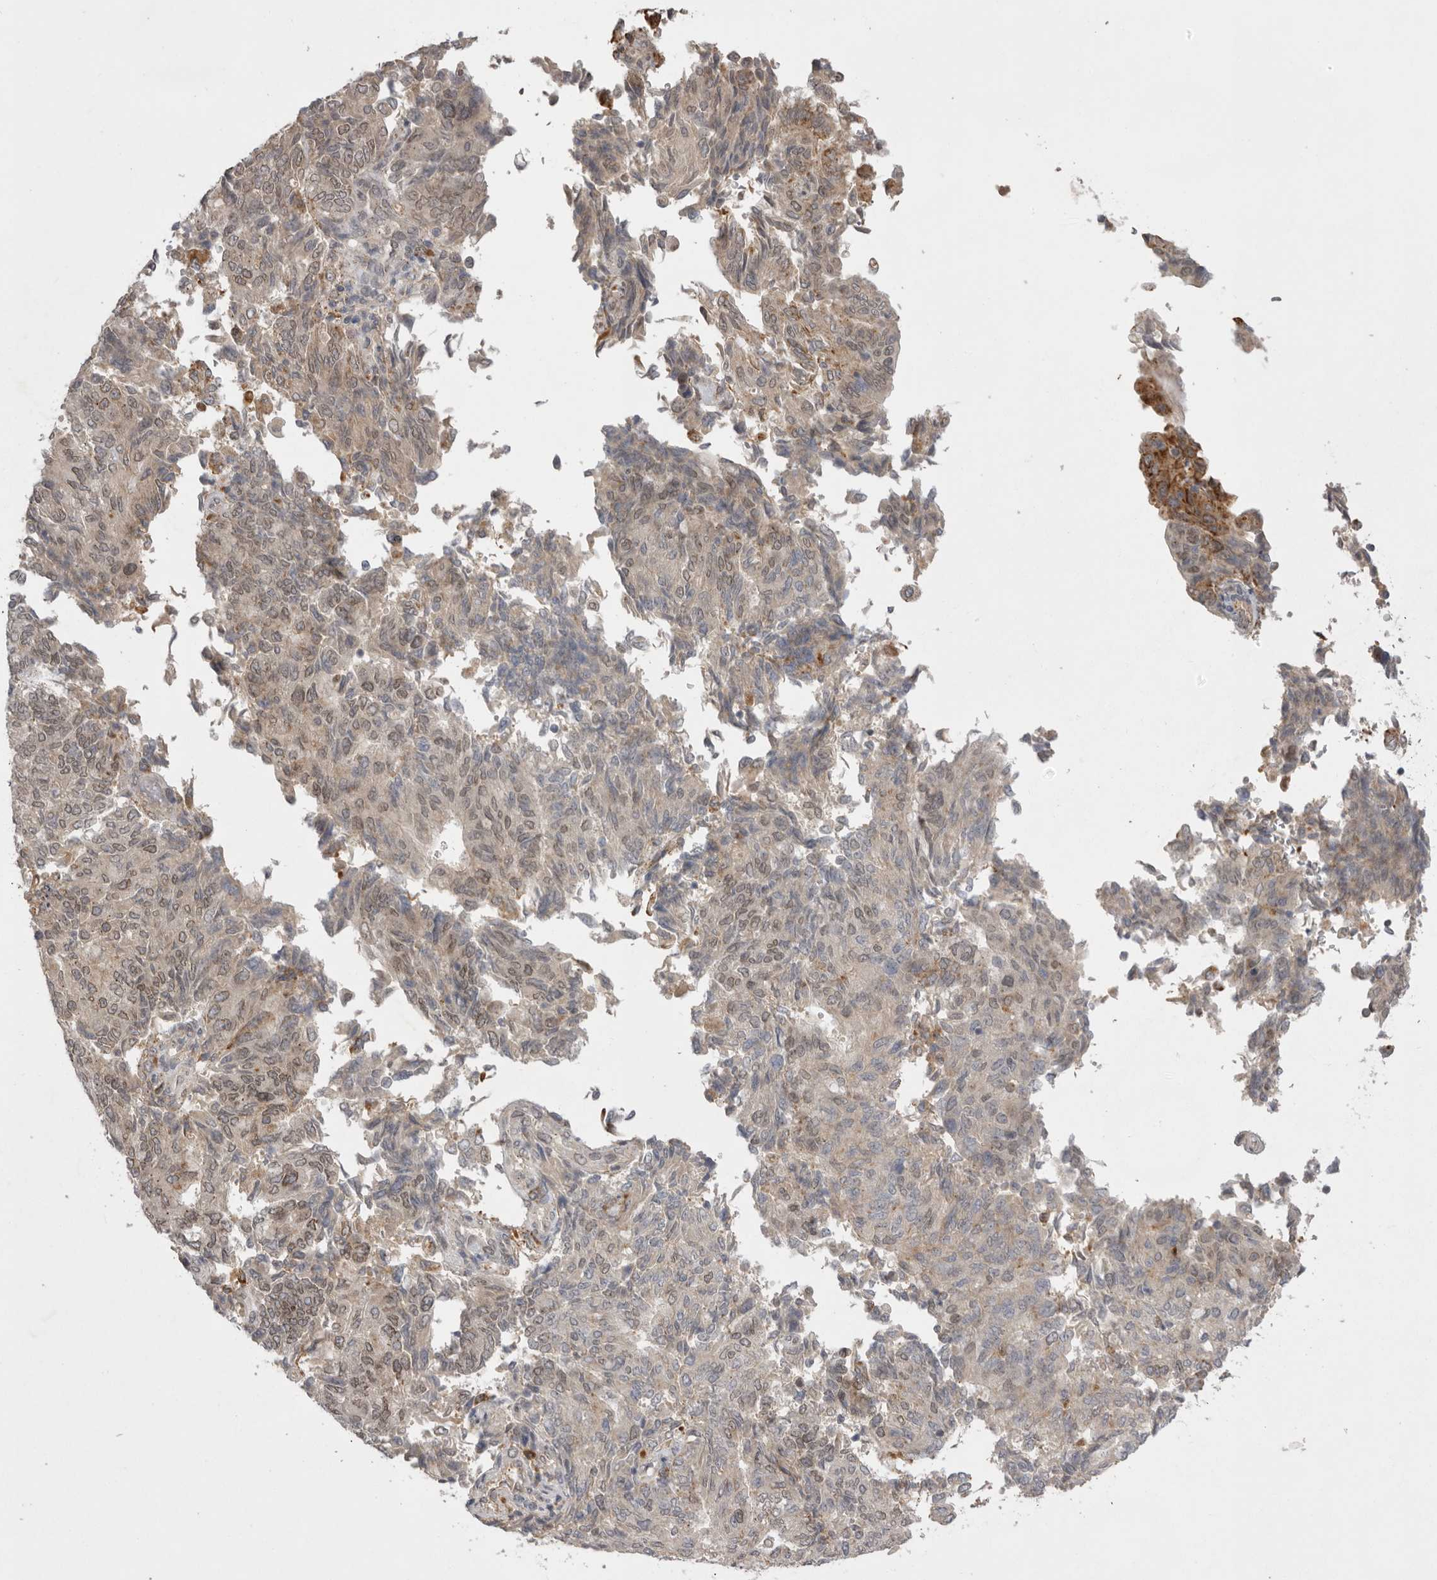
{"staining": {"intensity": "moderate", "quantity": "25%-75%", "location": "cytoplasmic/membranous,nuclear"}, "tissue": "endometrial cancer", "cell_type": "Tumor cells", "image_type": "cancer", "snomed": [{"axis": "morphology", "description": "Adenocarcinoma, NOS"}, {"axis": "topography", "description": "Endometrium"}], "caption": "Approximately 25%-75% of tumor cells in human endometrial cancer show moderate cytoplasmic/membranous and nuclear protein expression as visualized by brown immunohistochemical staining.", "gene": "TLR3", "patient": {"sex": "female", "age": 80}}